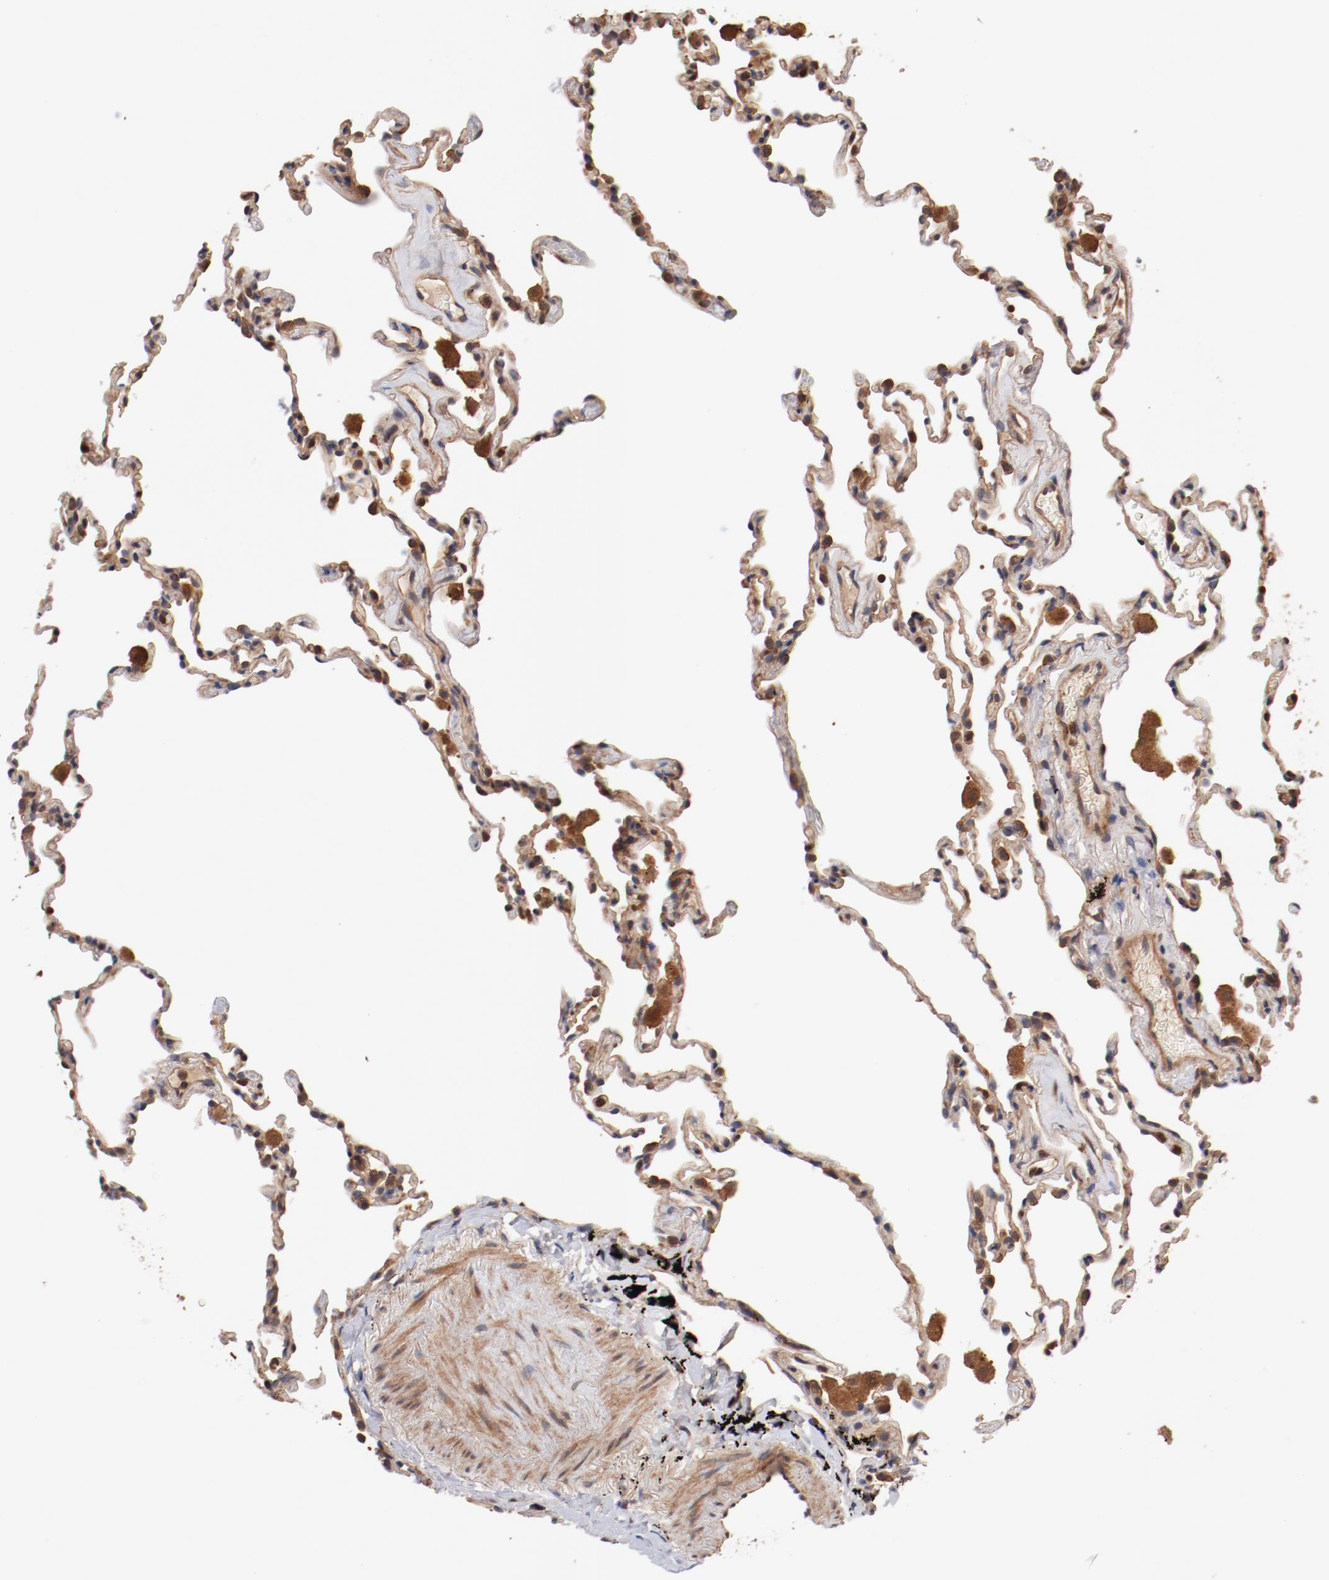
{"staining": {"intensity": "moderate", "quantity": ">75%", "location": "cytoplasmic/membranous,nuclear"}, "tissue": "lung", "cell_type": "Alveolar cells", "image_type": "normal", "snomed": [{"axis": "morphology", "description": "Normal tissue, NOS"}, {"axis": "morphology", "description": "Soft tissue tumor metastatic"}, {"axis": "topography", "description": "Lung"}], "caption": "Lung stained with a brown dye demonstrates moderate cytoplasmic/membranous,nuclear positive expression in approximately >75% of alveolar cells.", "gene": "GUF1", "patient": {"sex": "male", "age": 59}}